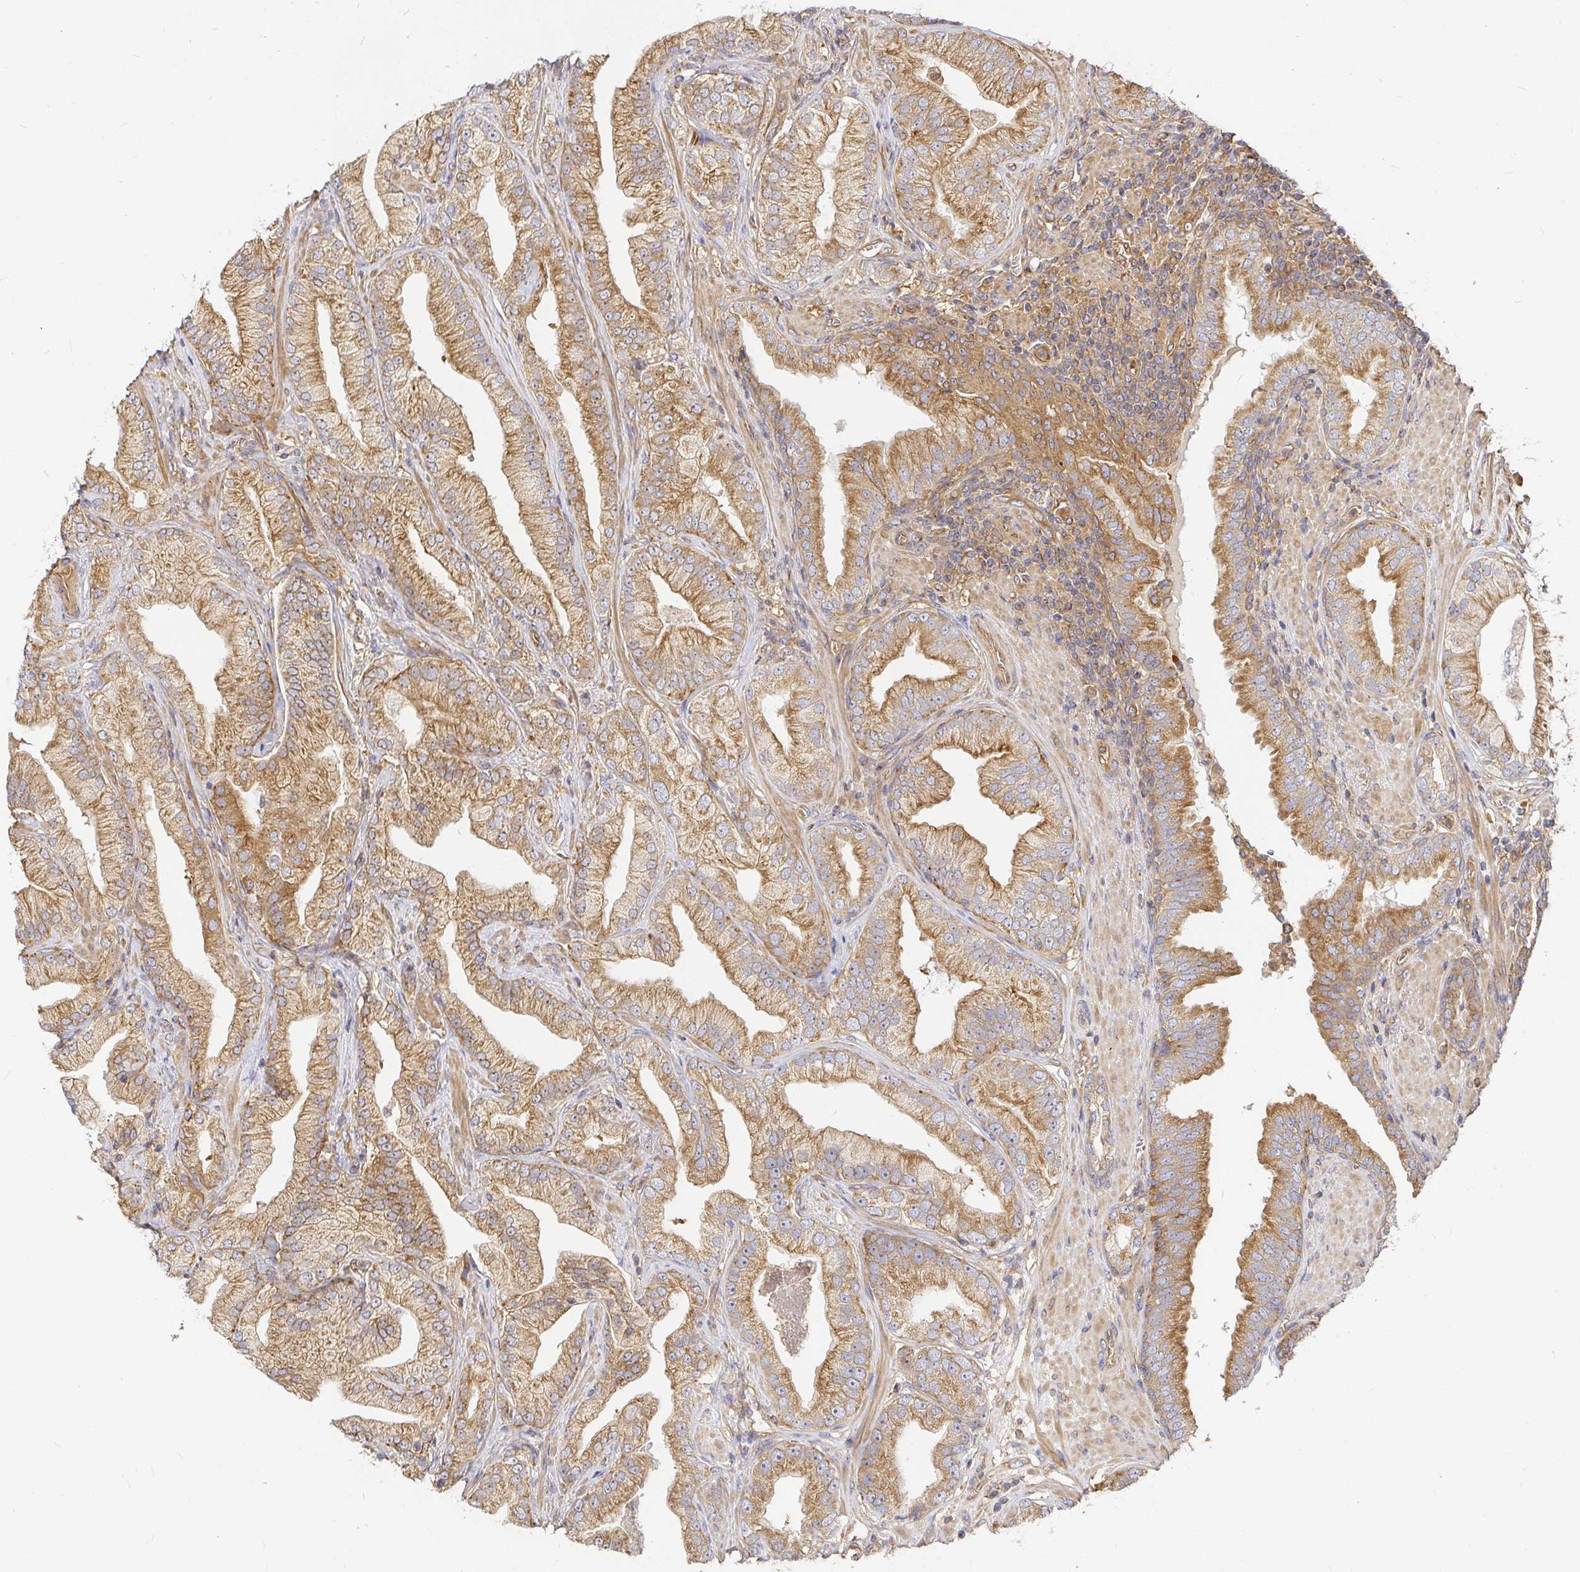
{"staining": {"intensity": "moderate", "quantity": ">75%", "location": "cytoplasmic/membranous"}, "tissue": "prostate cancer", "cell_type": "Tumor cells", "image_type": "cancer", "snomed": [{"axis": "morphology", "description": "Adenocarcinoma, Low grade"}, {"axis": "topography", "description": "Prostate"}], "caption": "DAB immunohistochemical staining of prostate cancer exhibits moderate cytoplasmic/membranous protein positivity in approximately >75% of tumor cells.", "gene": "KIF5B", "patient": {"sex": "male", "age": 62}}